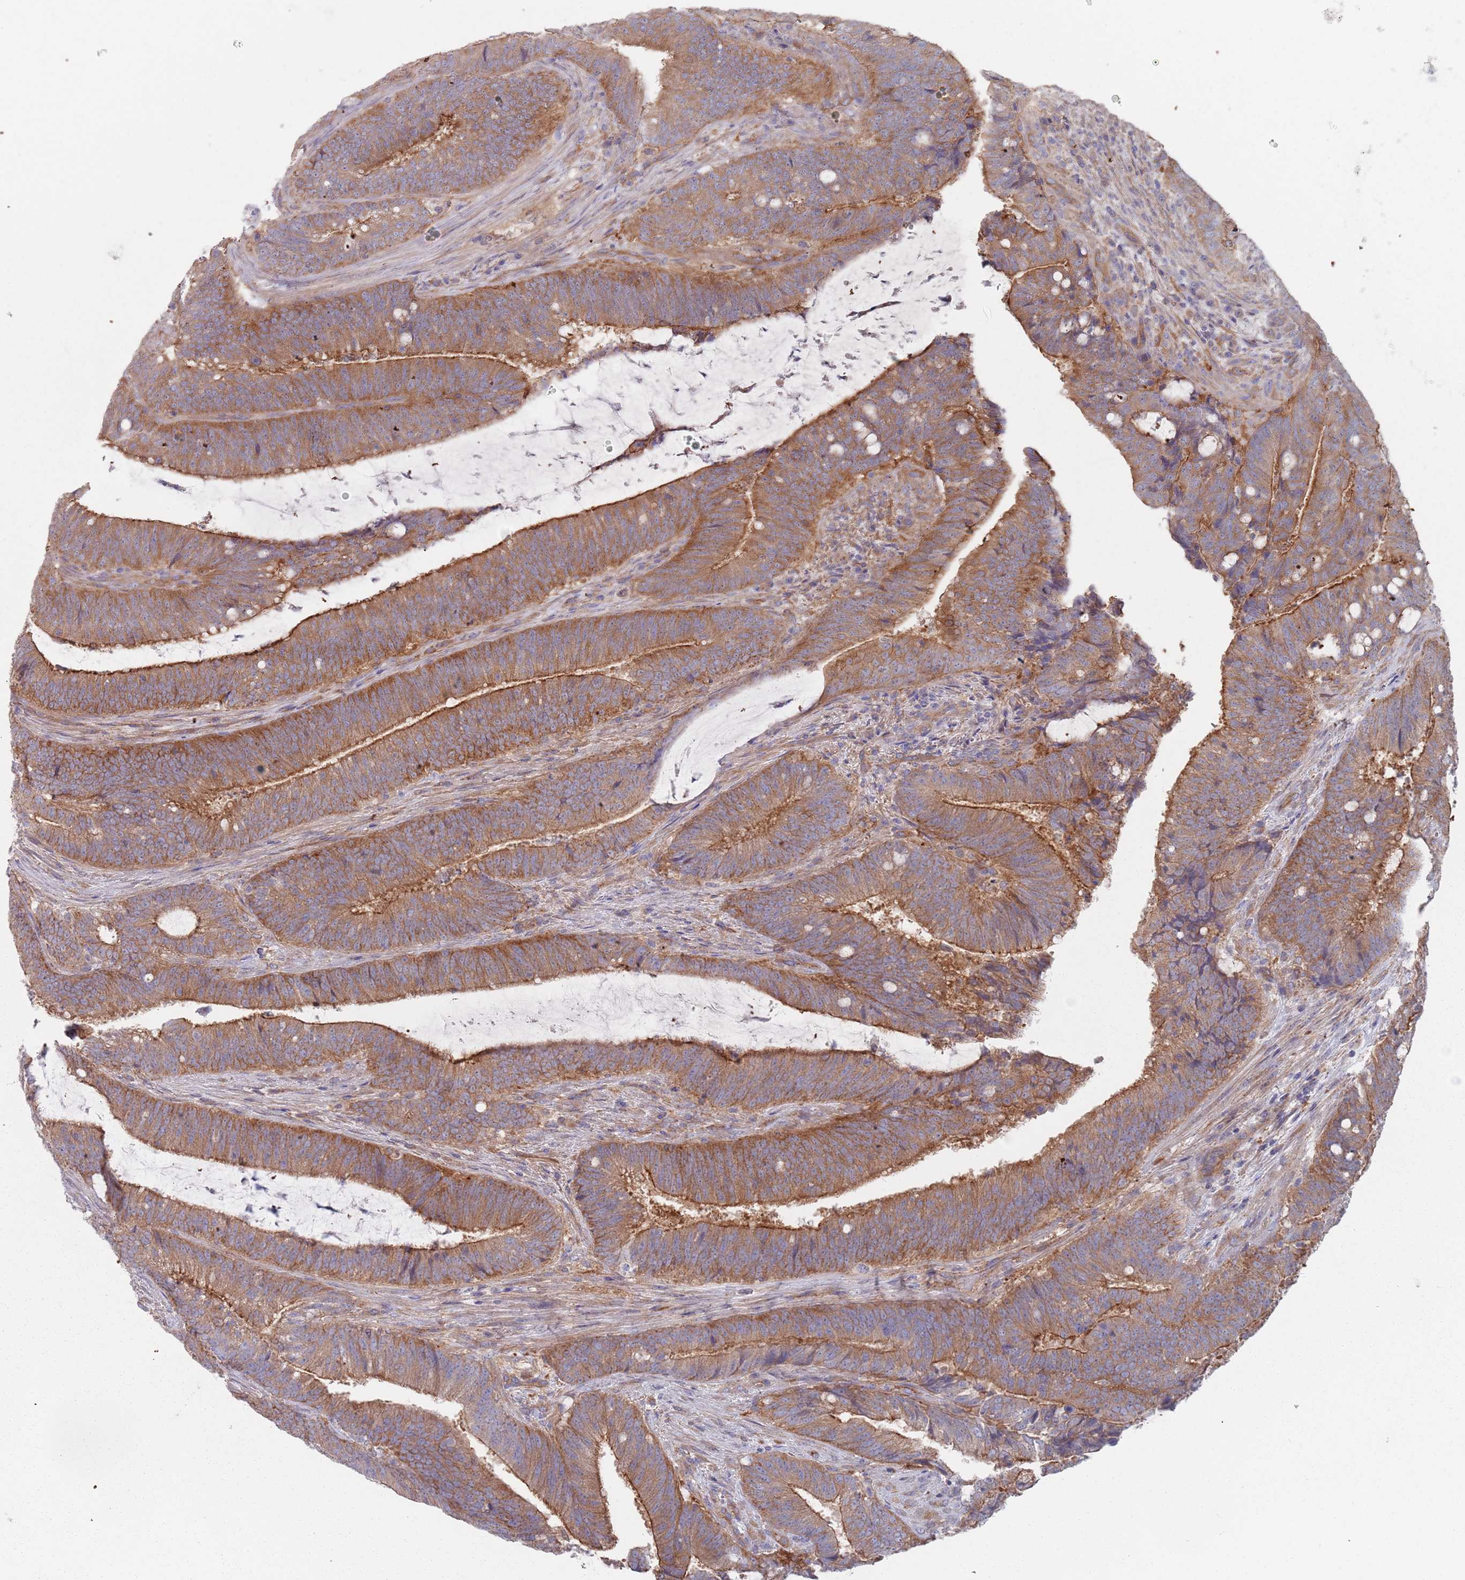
{"staining": {"intensity": "moderate", "quantity": ">75%", "location": "cytoplasmic/membranous"}, "tissue": "colorectal cancer", "cell_type": "Tumor cells", "image_type": "cancer", "snomed": [{"axis": "morphology", "description": "Adenocarcinoma, NOS"}, {"axis": "topography", "description": "Colon"}], "caption": "Colorectal cancer stained with a brown dye exhibits moderate cytoplasmic/membranous positive positivity in approximately >75% of tumor cells.", "gene": "APPL2", "patient": {"sex": "female", "age": 43}}